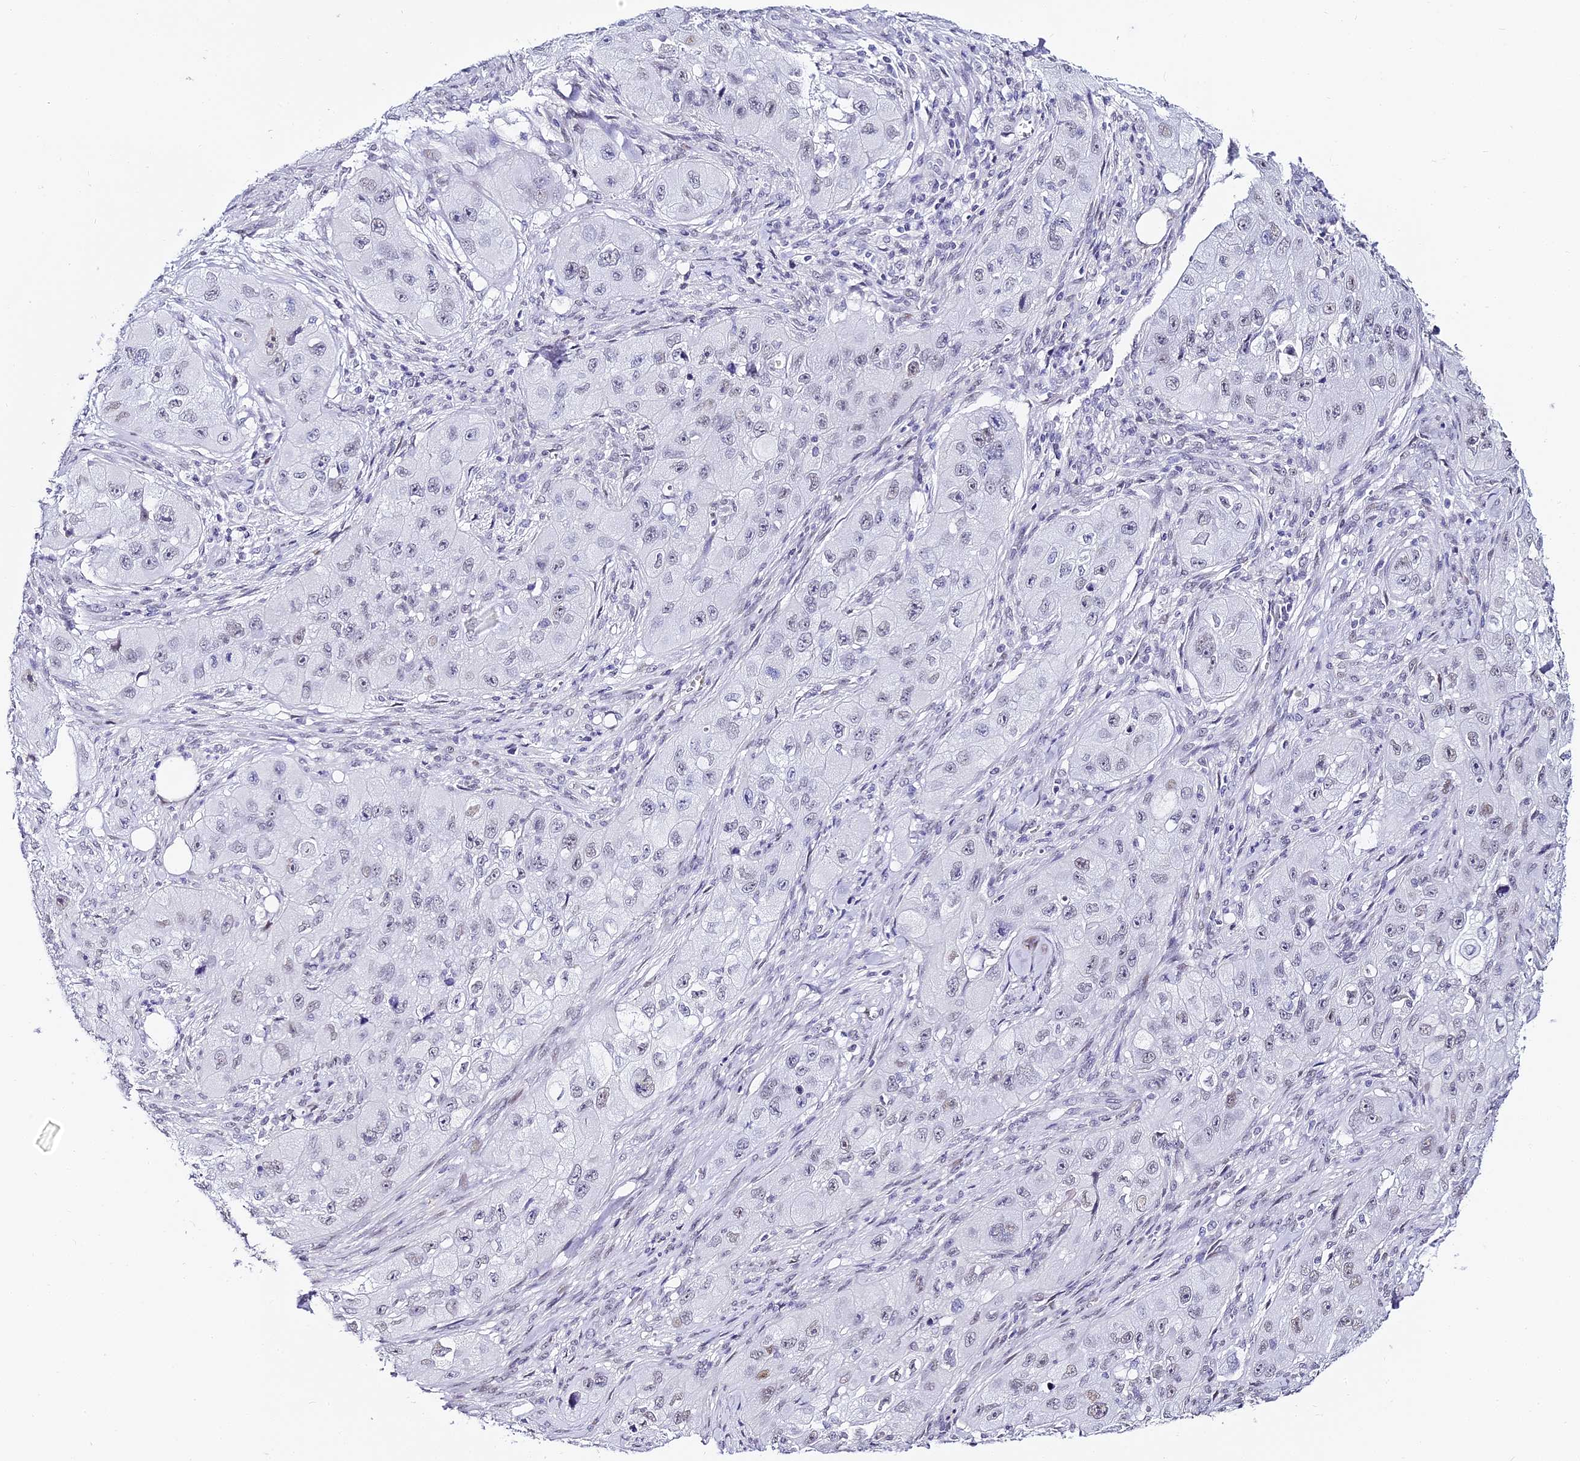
{"staining": {"intensity": "weak", "quantity": "<25%", "location": "nuclear"}, "tissue": "skin cancer", "cell_type": "Tumor cells", "image_type": "cancer", "snomed": [{"axis": "morphology", "description": "Squamous cell carcinoma, NOS"}, {"axis": "topography", "description": "Skin"}, {"axis": "topography", "description": "Subcutis"}], "caption": "Tumor cells are negative for brown protein staining in squamous cell carcinoma (skin).", "gene": "ABHD14A-ACY1", "patient": {"sex": "male", "age": 73}}